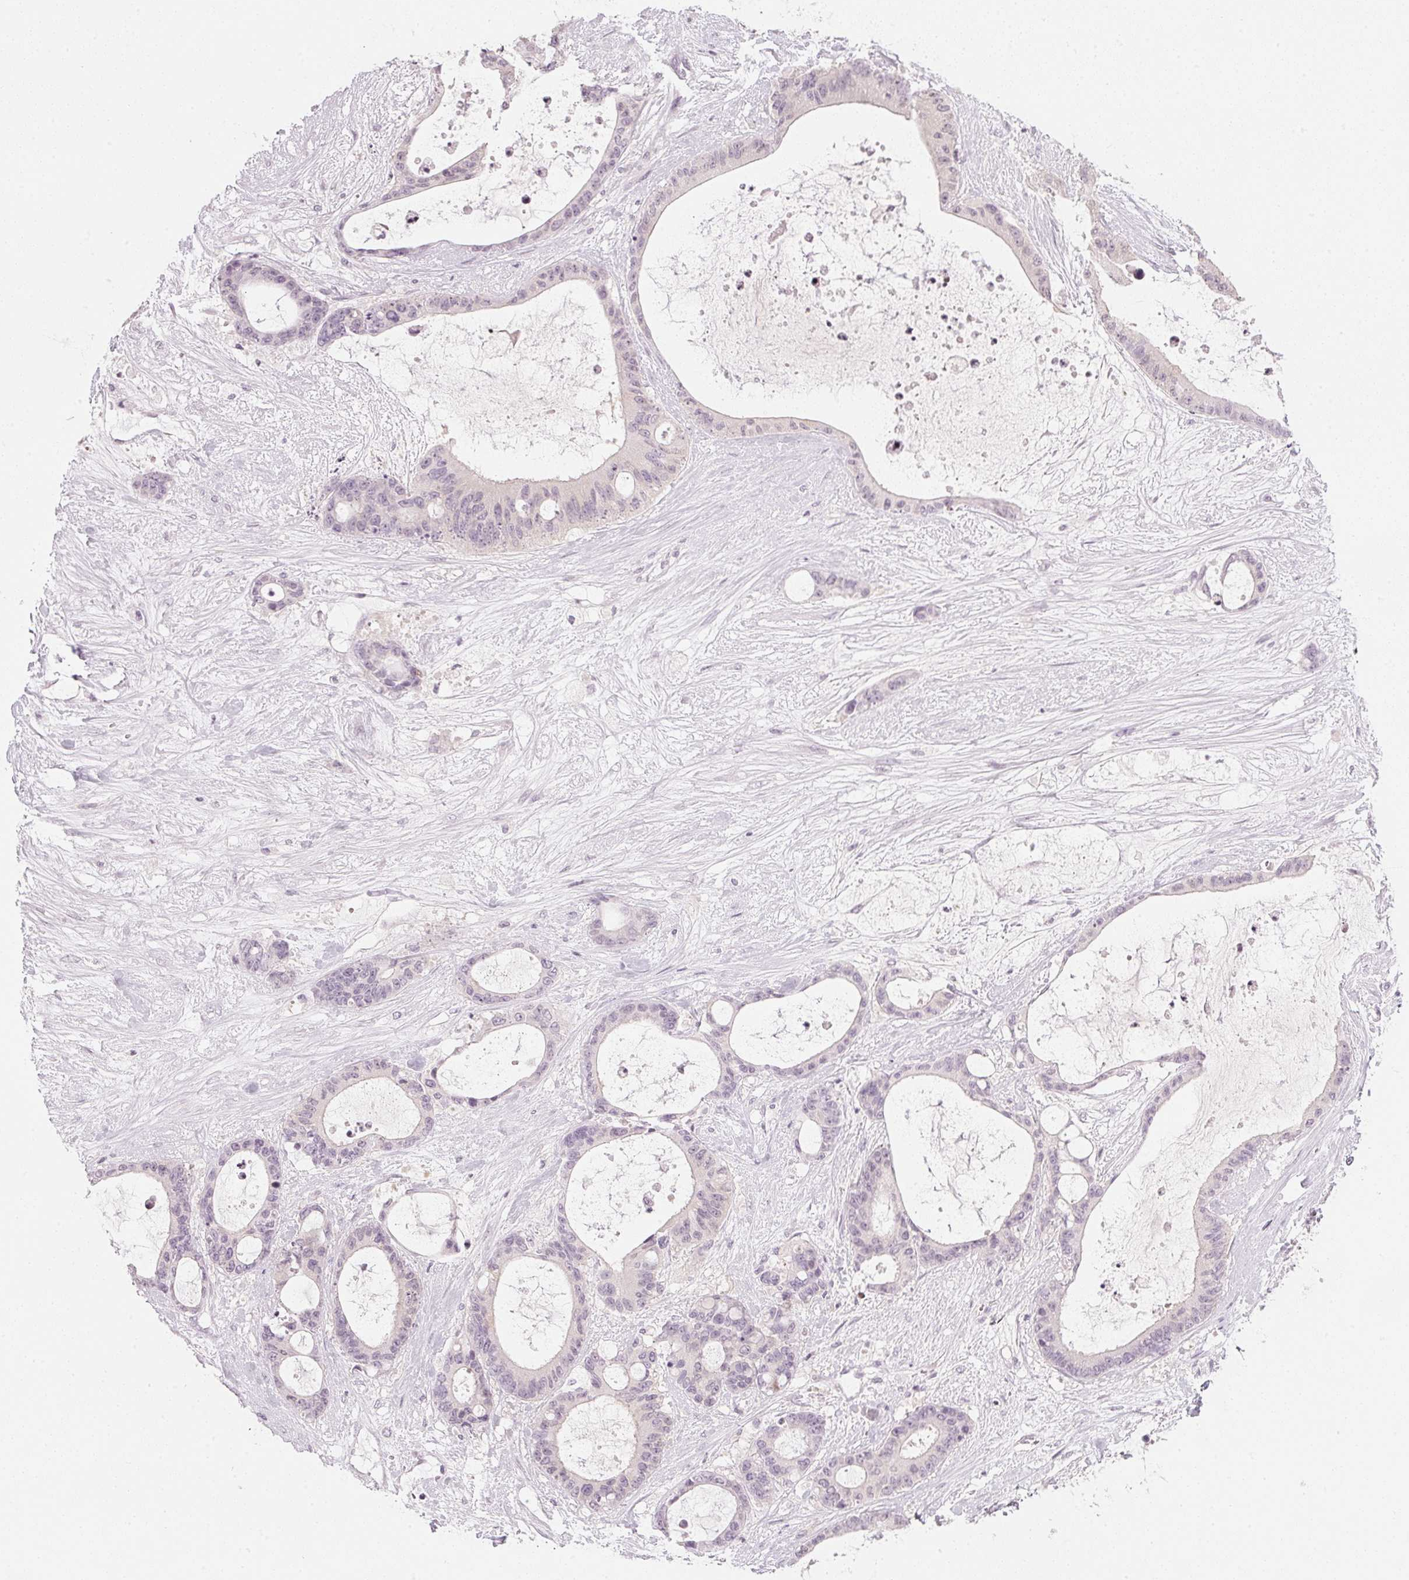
{"staining": {"intensity": "negative", "quantity": "none", "location": "none"}, "tissue": "liver cancer", "cell_type": "Tumor cells", "image_type": "cancer", "snomed": [{"axis": "morphology", "description": "Normal tissue, NOS"}, {"axis": "morphology", "description": "Cholangiocarcinoma"}, {"axis": "topography", "description": "Liver"}, {"axis": "topography", "description": "Peripheral nerve tissue"}], "caption": "IHC micrograph of neoplastic tissue: human liver cancer stained with DAB (3,3'-diaminobenzidine) reveals no significant protein positivity in tumor cells.", "gene": "SFRP4", "patient": {"sex": "female", "age": 73}}